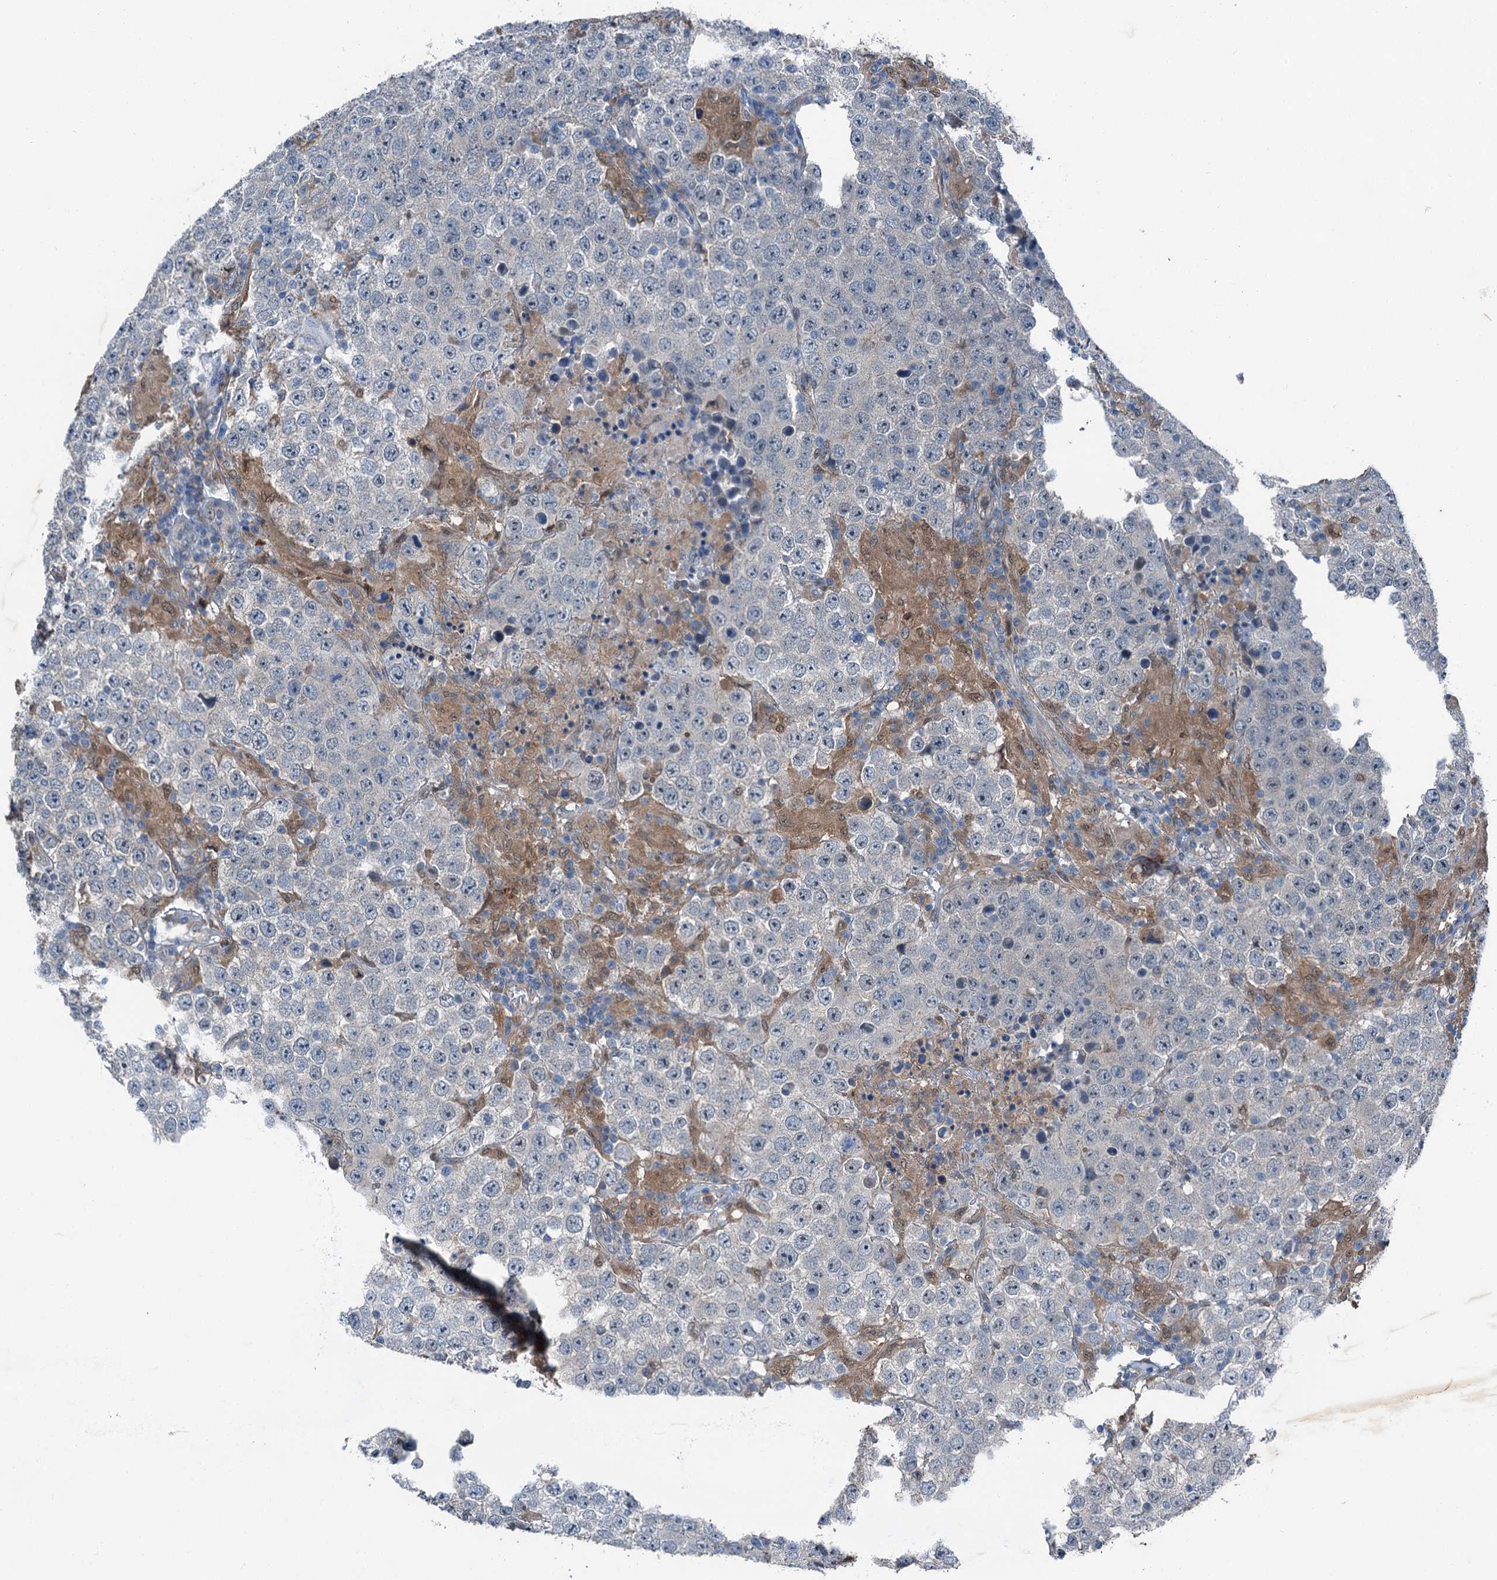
{"staining": {"intensity": "negative", "quantity": "none", "location": "none"}, "tissue": "testis cancer", "cell_type": "Tumor cells", "image_type": "cancer", "snomed": [{"axis": "morphology", "description": "Normal tissue, NOS"}, {"axis": "morphology", "description": "Urothelial carcinoma, High grade"}, {"axis": "morphology", "description": "Seminoma, NOS"}, {"axis": "morphology", "description": "Carcinoma, Embryonal, NOS"}, {"axis": "topography", "description": "Urinary bladder"}, {"axis": "topography", "description": "Testis"}], "caption": "Tumor cells are negative for protein expression in human testis cancer (seminoma).", "gene": "RNH1", "patient": {"sex": "male", "age": 41}}